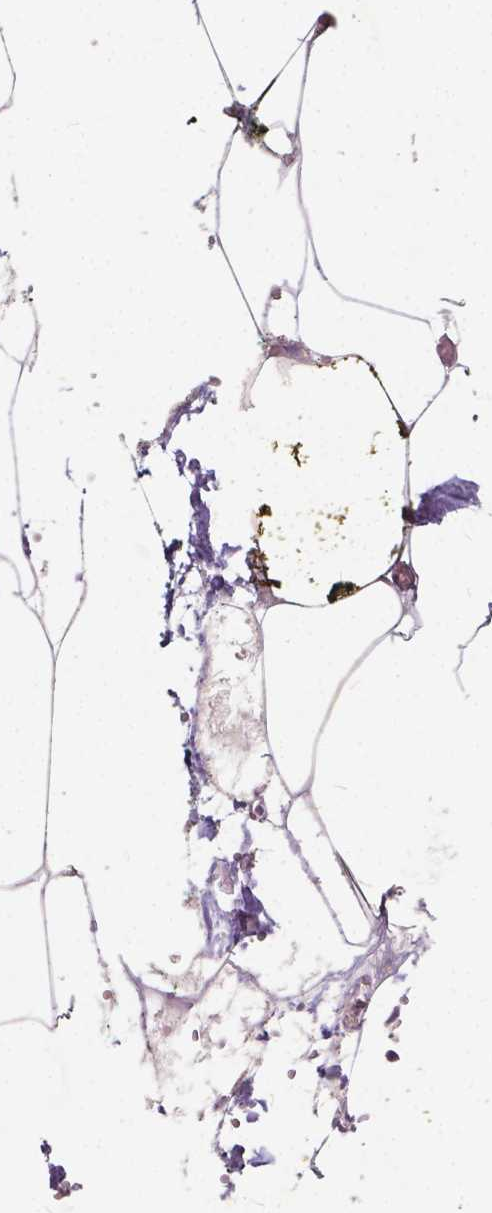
{"staining": {"intensity": "negative", "quantity": "none", "location": "none"}, "tissue": "adipose tissue", "cell_type": "Adipocytes", "image_type": "normal", "snomed": [{"axis": "morphology", "description": "Normal tissue, NOS"}, {"axis": "topography", "description": "Adipose tissue"}, {"axis": "topography", "description": "Pancreas"}, {"axis": "topography", "description": "Peripheral nerve tissue"}], "caption": "Immunohistochemical staining of unremarkable human adipose tissue reveals no significant expression in adipocytes. (Stains: DAB (3,3'-diaminobenzidine) immunohistochemistry (IHC) with hematoxylin counter stain, Microscopy: brightfield microscopy at high magnification).", "gene": "SLC7A8", "patient": {"sex": "female", "age": 58}}